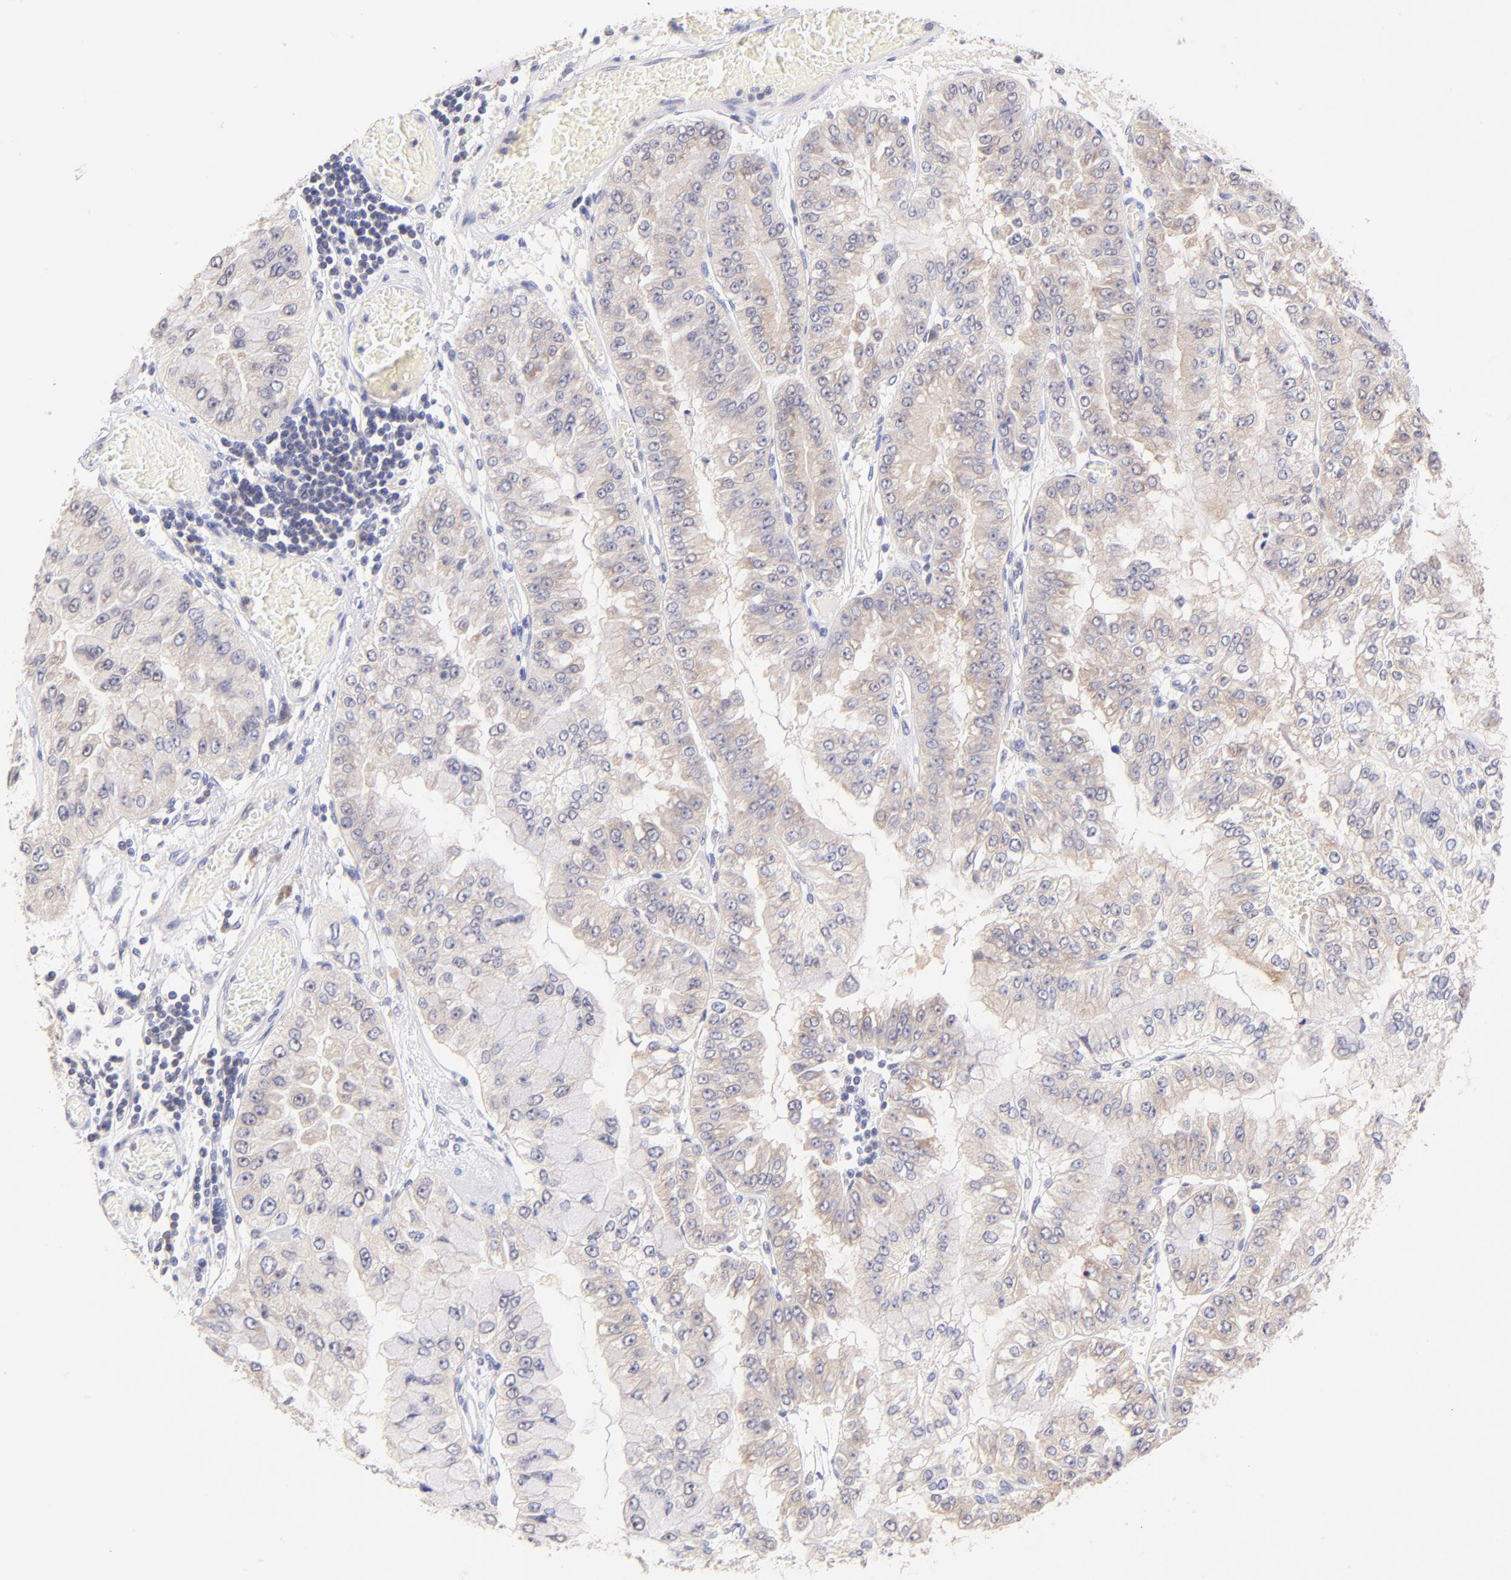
{"staining": {"intensity": "weak", "quantity": ">75%", "location": "cytoplasmic/membranous"}, "tissue": "liver cancer", "cell_type": "Tumor cells", "image_type": "cancer", "snomed": [{"axis": "morphology", "description": "Cholangiocarcinoma"}, {"axis": "topography", "description": "Liver"}], "caption": "A high-resolution micrograph shows IHC staining of liver cancer (cholangiocarcinoma), which displays weak cytoplasmic/membranous positivity in approximately >75% of tumor cells.", "gene": "RPL11", "patient": {"sex": "female", "age": 79}}